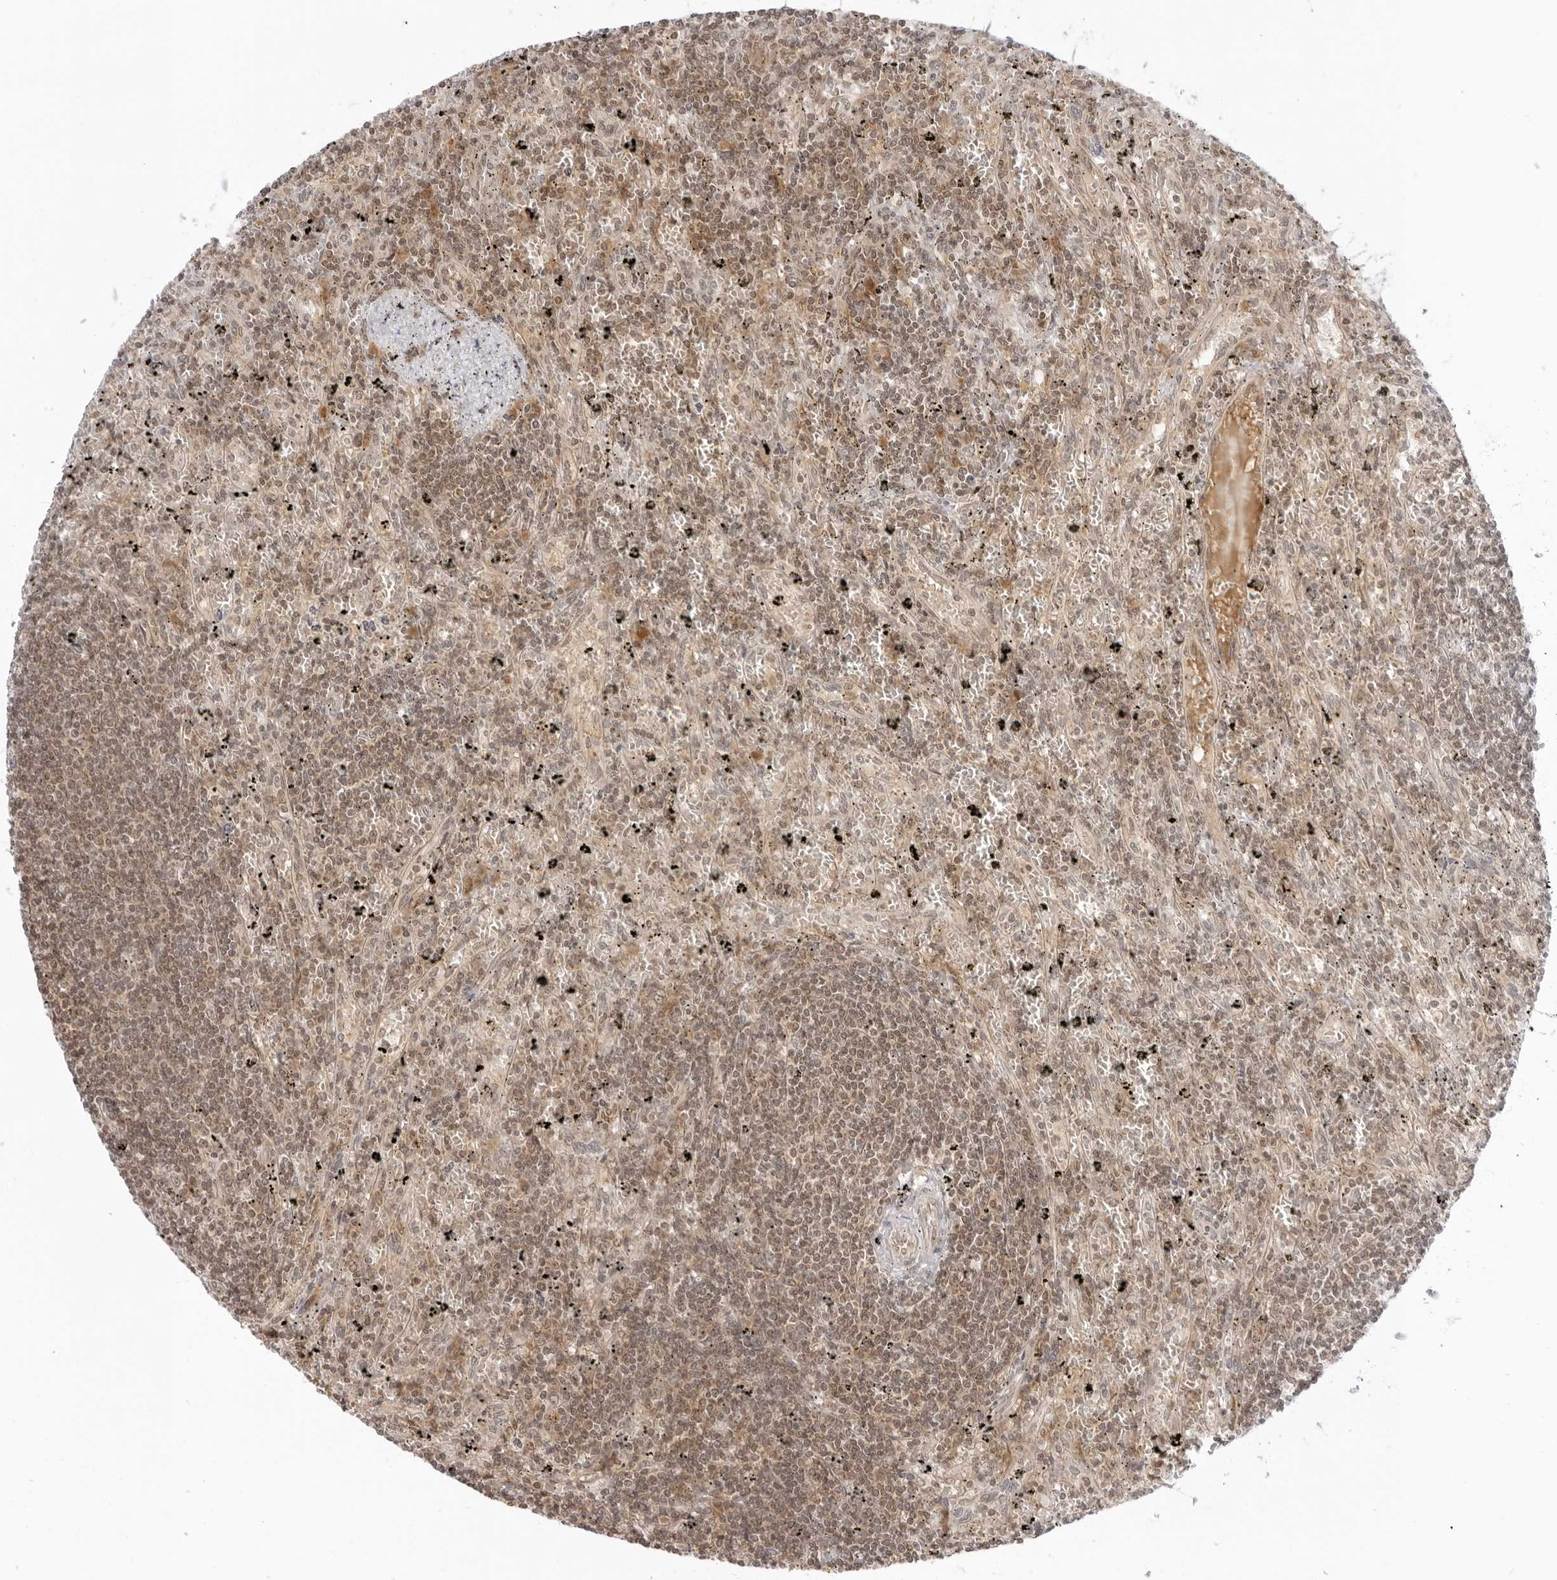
{"staining": {"intensity": "weak", "quantity": ">75%", "location": "nuclear"}, "tissue": "lymphoma", "cell_type": "Tumor cells", "image_type": "cancer", "snomed": [{"axis": "morphology", "description": "Malignant lymphoma, non-Hodgkin's type, Low grade"}, {"axis": "topography", "description": "Spleen"}], "caption": "Brown immunohistochemical staining in human lymphoma demonstrates weak nuclear staining in approximately >75% of tumor cells.", "gene": "PRRC2C", "patient": {"sex": "male", "age": 76}}